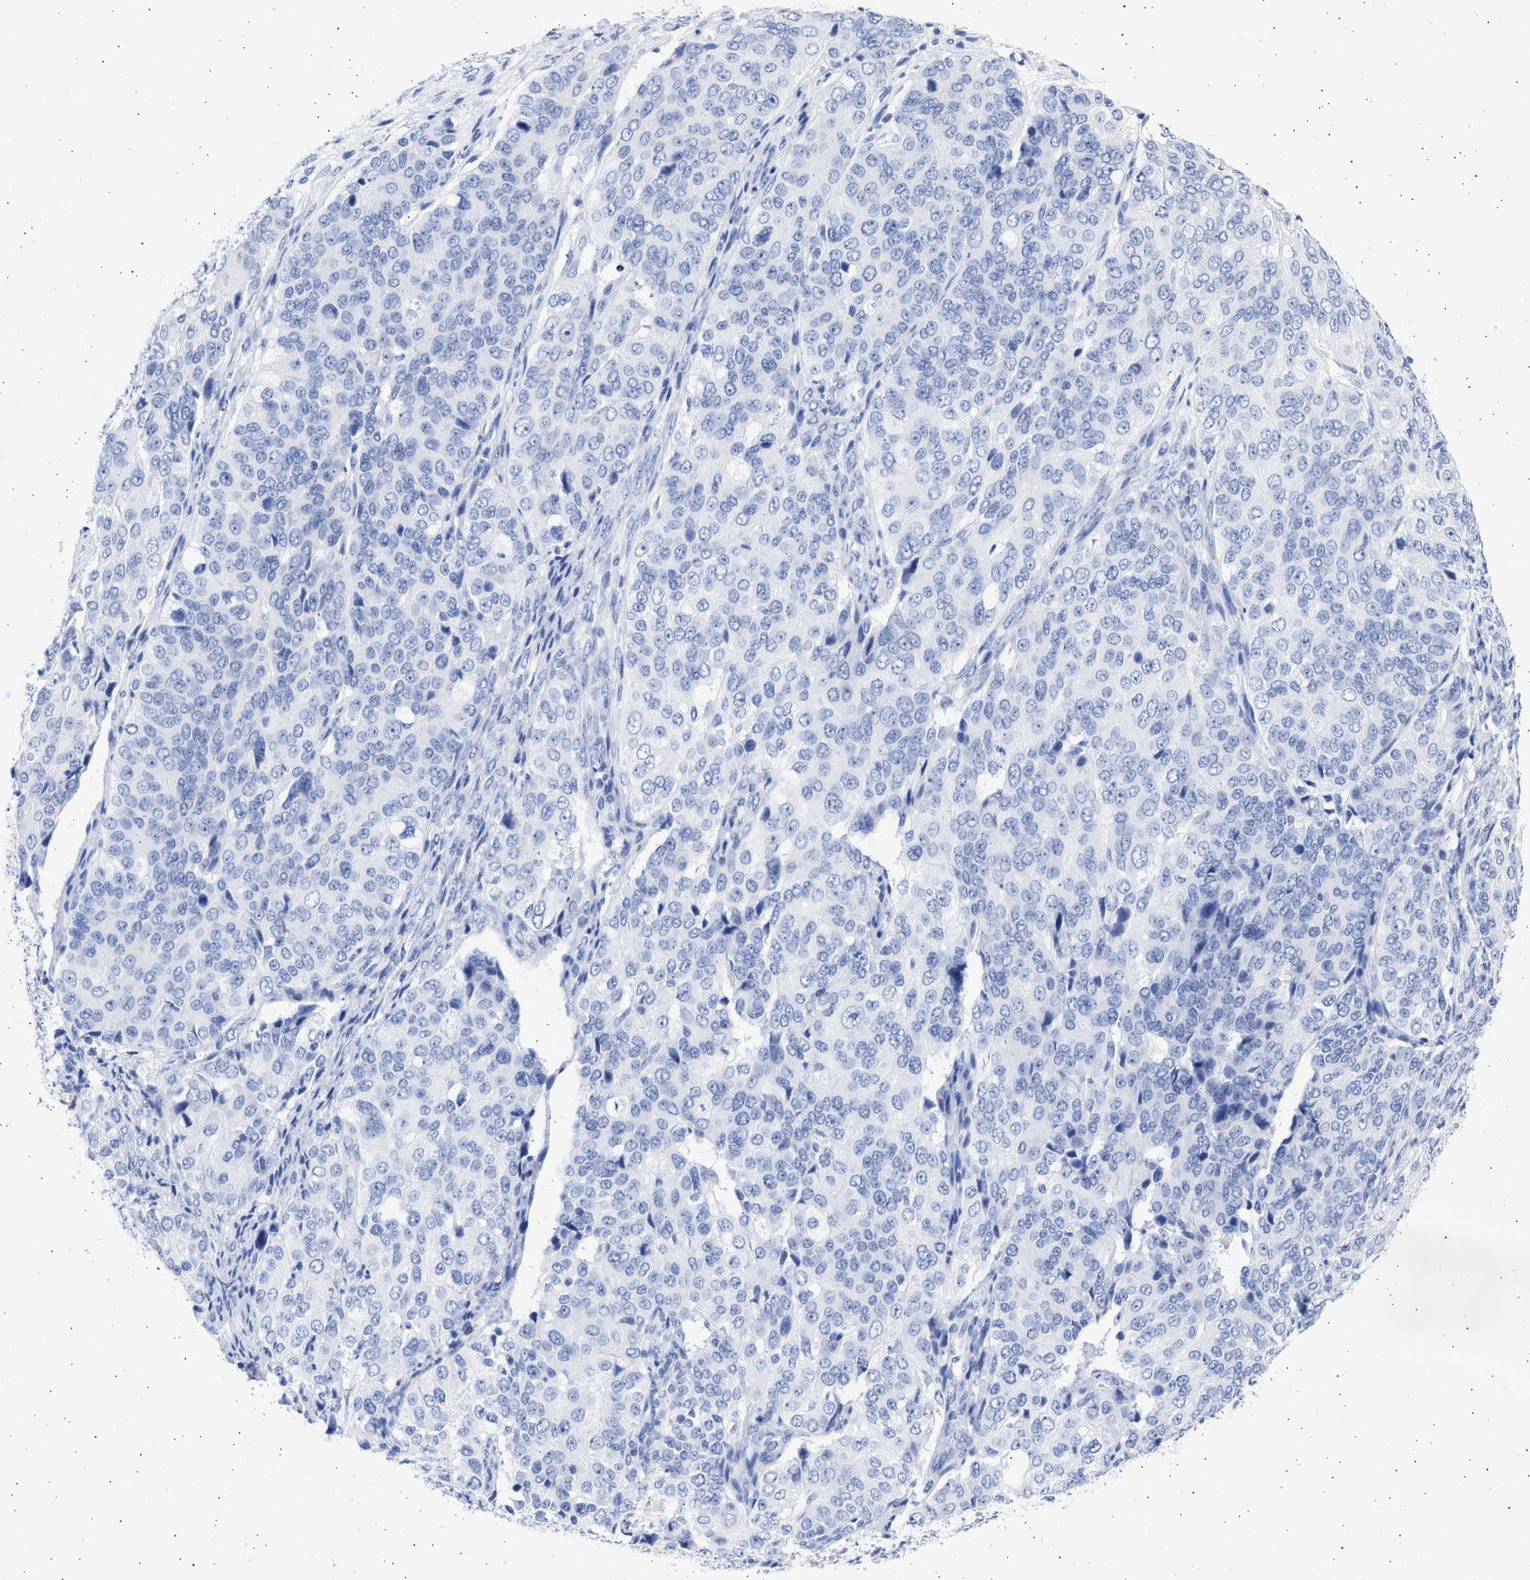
{"staining": {"intensity": "negative", "quantity": "none", "location": "none"}, "tissue": "ovarian cancer", "cell_type": "Tumor cells", "image_type": "cancer", "snomed": [{"axis": "morphology", "description": "Carcinoma, endometroid"}, {"axis": "topography", "description": "Ovary"}], "caption": "Immunohistochemistry (IHC) micrograph of neoplastic tissue: human ovarian cancer (endometroid carcinoma) stained with DAB shows no significant protein expression in tumor cells. (Stains: DAB IHC with hematoxylin counter stain, Microscopy: brightfield microscopy at high magnification).", "gene": "ALDOC", "patient": {"sex": "female", "age": 51}}